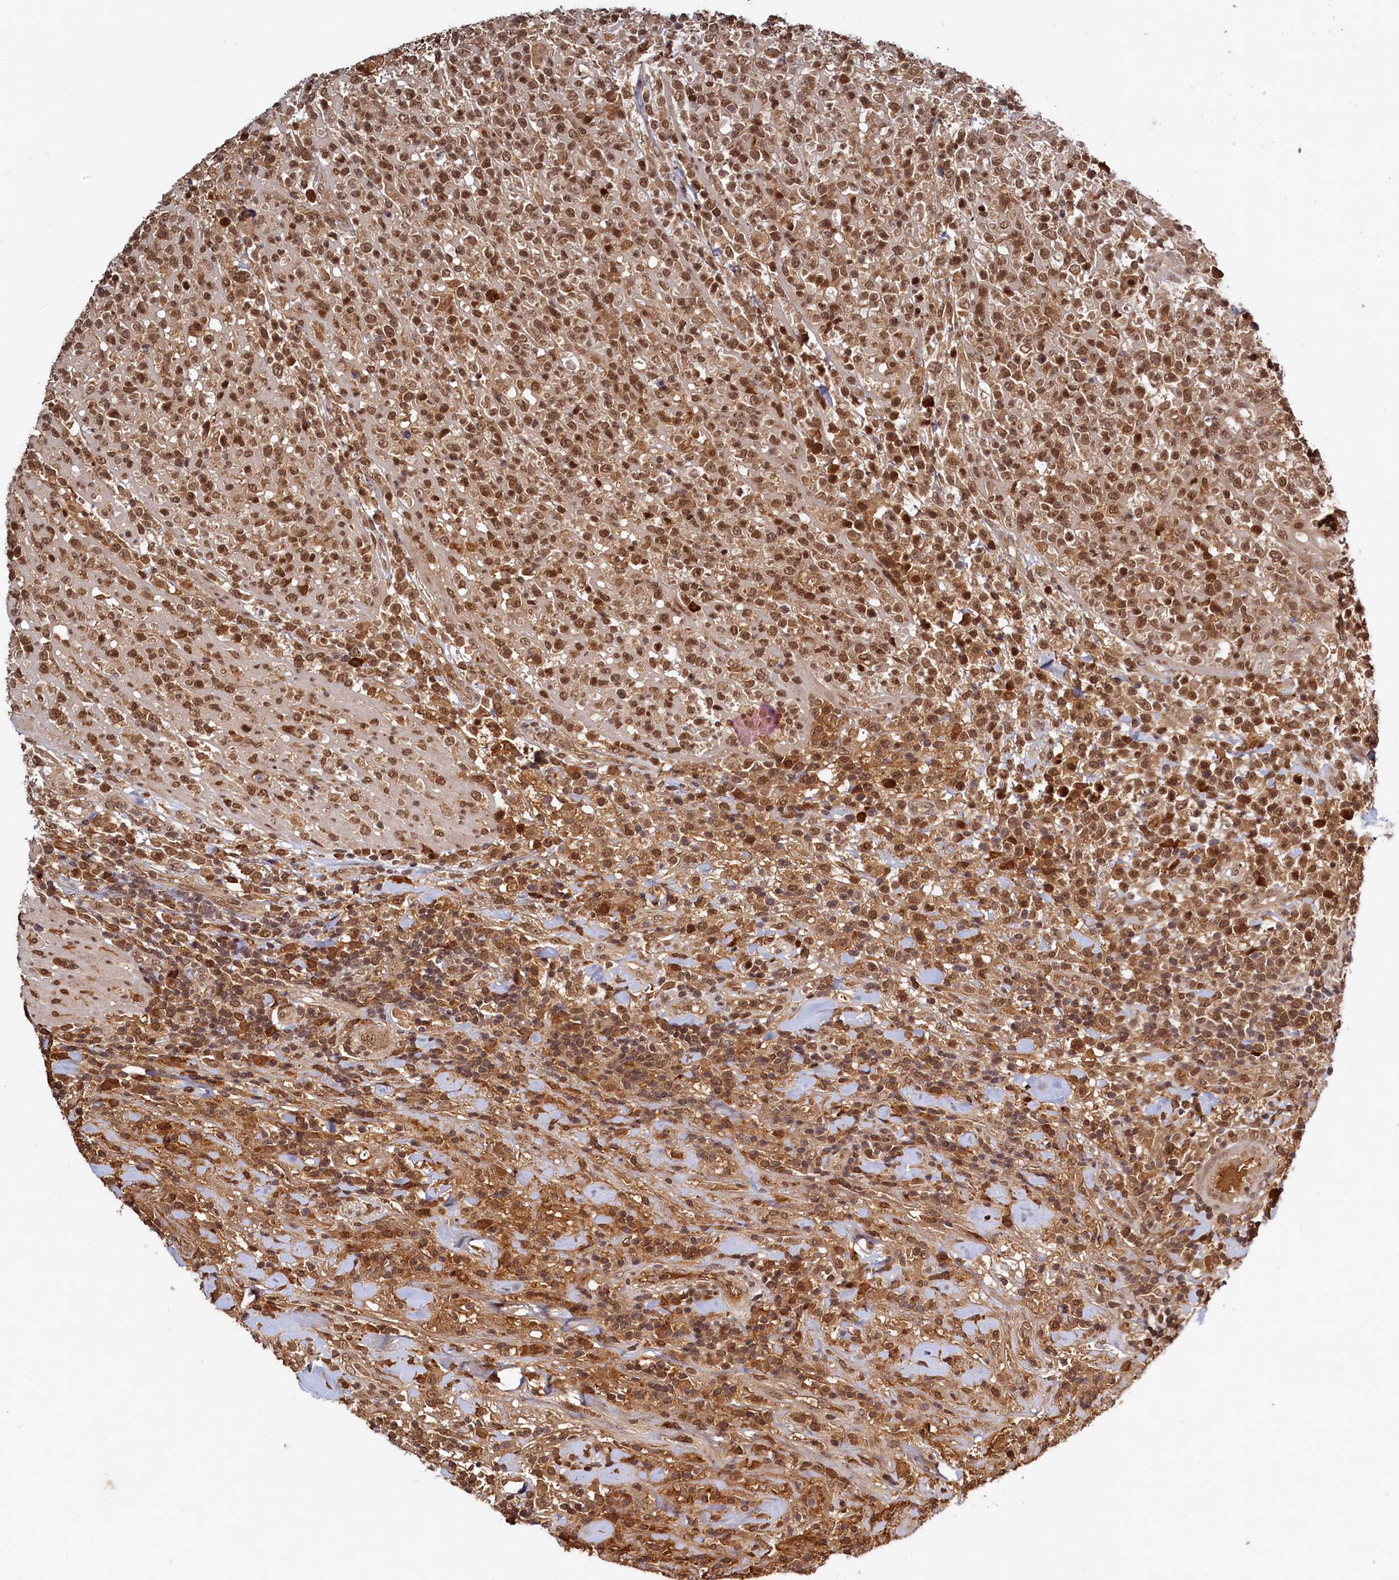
{"staining": {"intensity": "moderate", "quantity": ">75%", "location": "nuclear"}, "tissue": "lymphoma", "cell_type": "Tumor cells", "image_type": "cancer", "snomed": [{"axis": "morphology", "description": "Malignant lymphoma, non-Hodgkin's type, High grade"}, {"axis": "topography", "description": "Colon"}], "caption": "A medium amount of moderate nuclear expression is seen in about >75% of tumor cells in high-grade malignant lymphoma, non-Hodgkin's type tissue.", "gene": "TRAPPC4", "patient": {"sex": "female", "age": 53}}